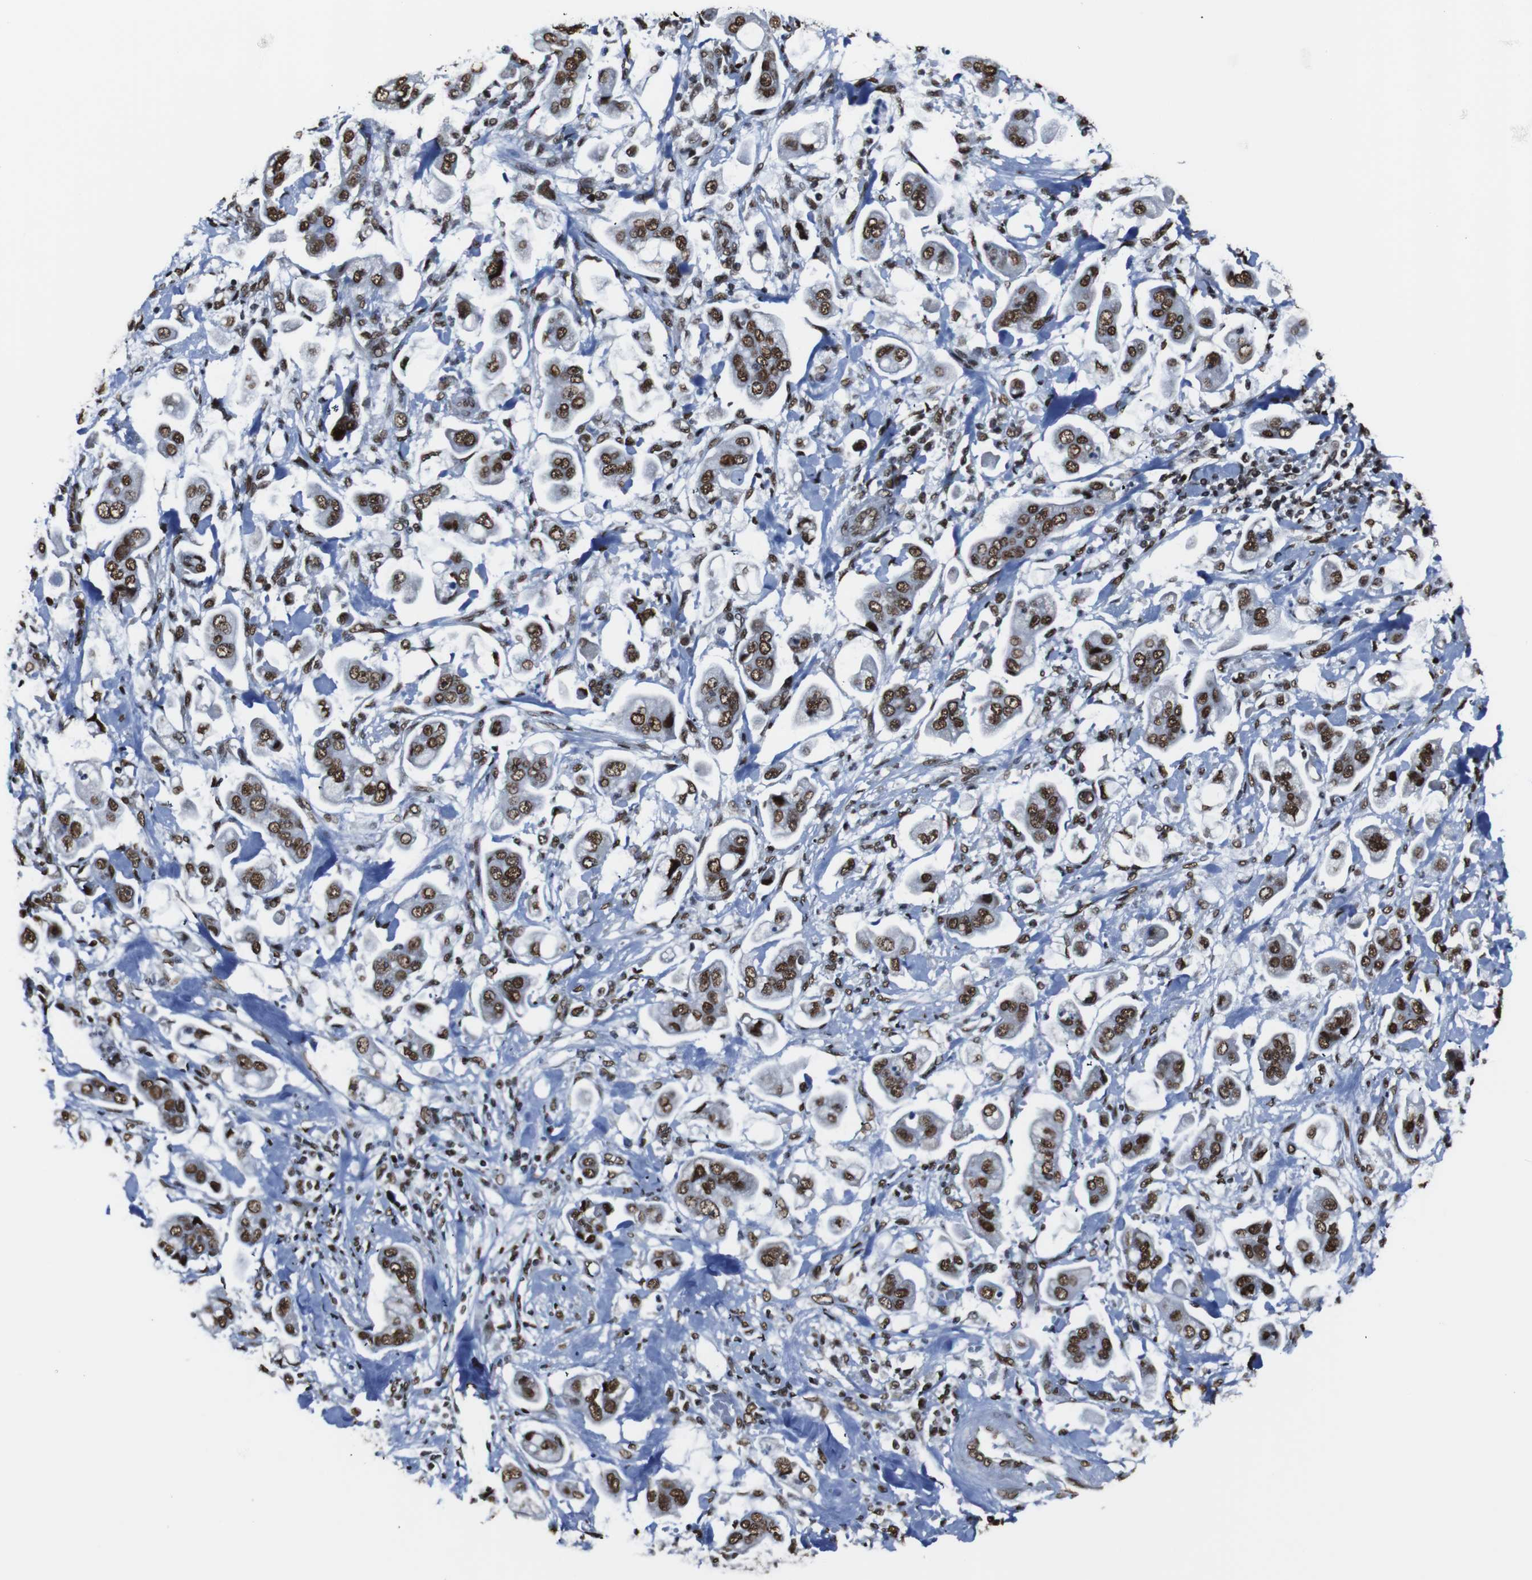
{"staining": {"intensity": "strong", "quantity": ">75%", "location": "nuclear"}, "tissue": "stomach cancer", "cell_type": "Tumor cells", "image_type": "cancer", "snomed": [{"axis": "morphology", "description": "Adenocarcinoma, NOS"}, {"axis": "topography", "description": "Stomach"}], "caption": "Protein analysis of adenocarcinoma (stomach) tissue shows strong nuclear positivity in about >75% of tumor cells.", "gene": "ROMO1", "patient": {"sex": "male", "age": 62}}